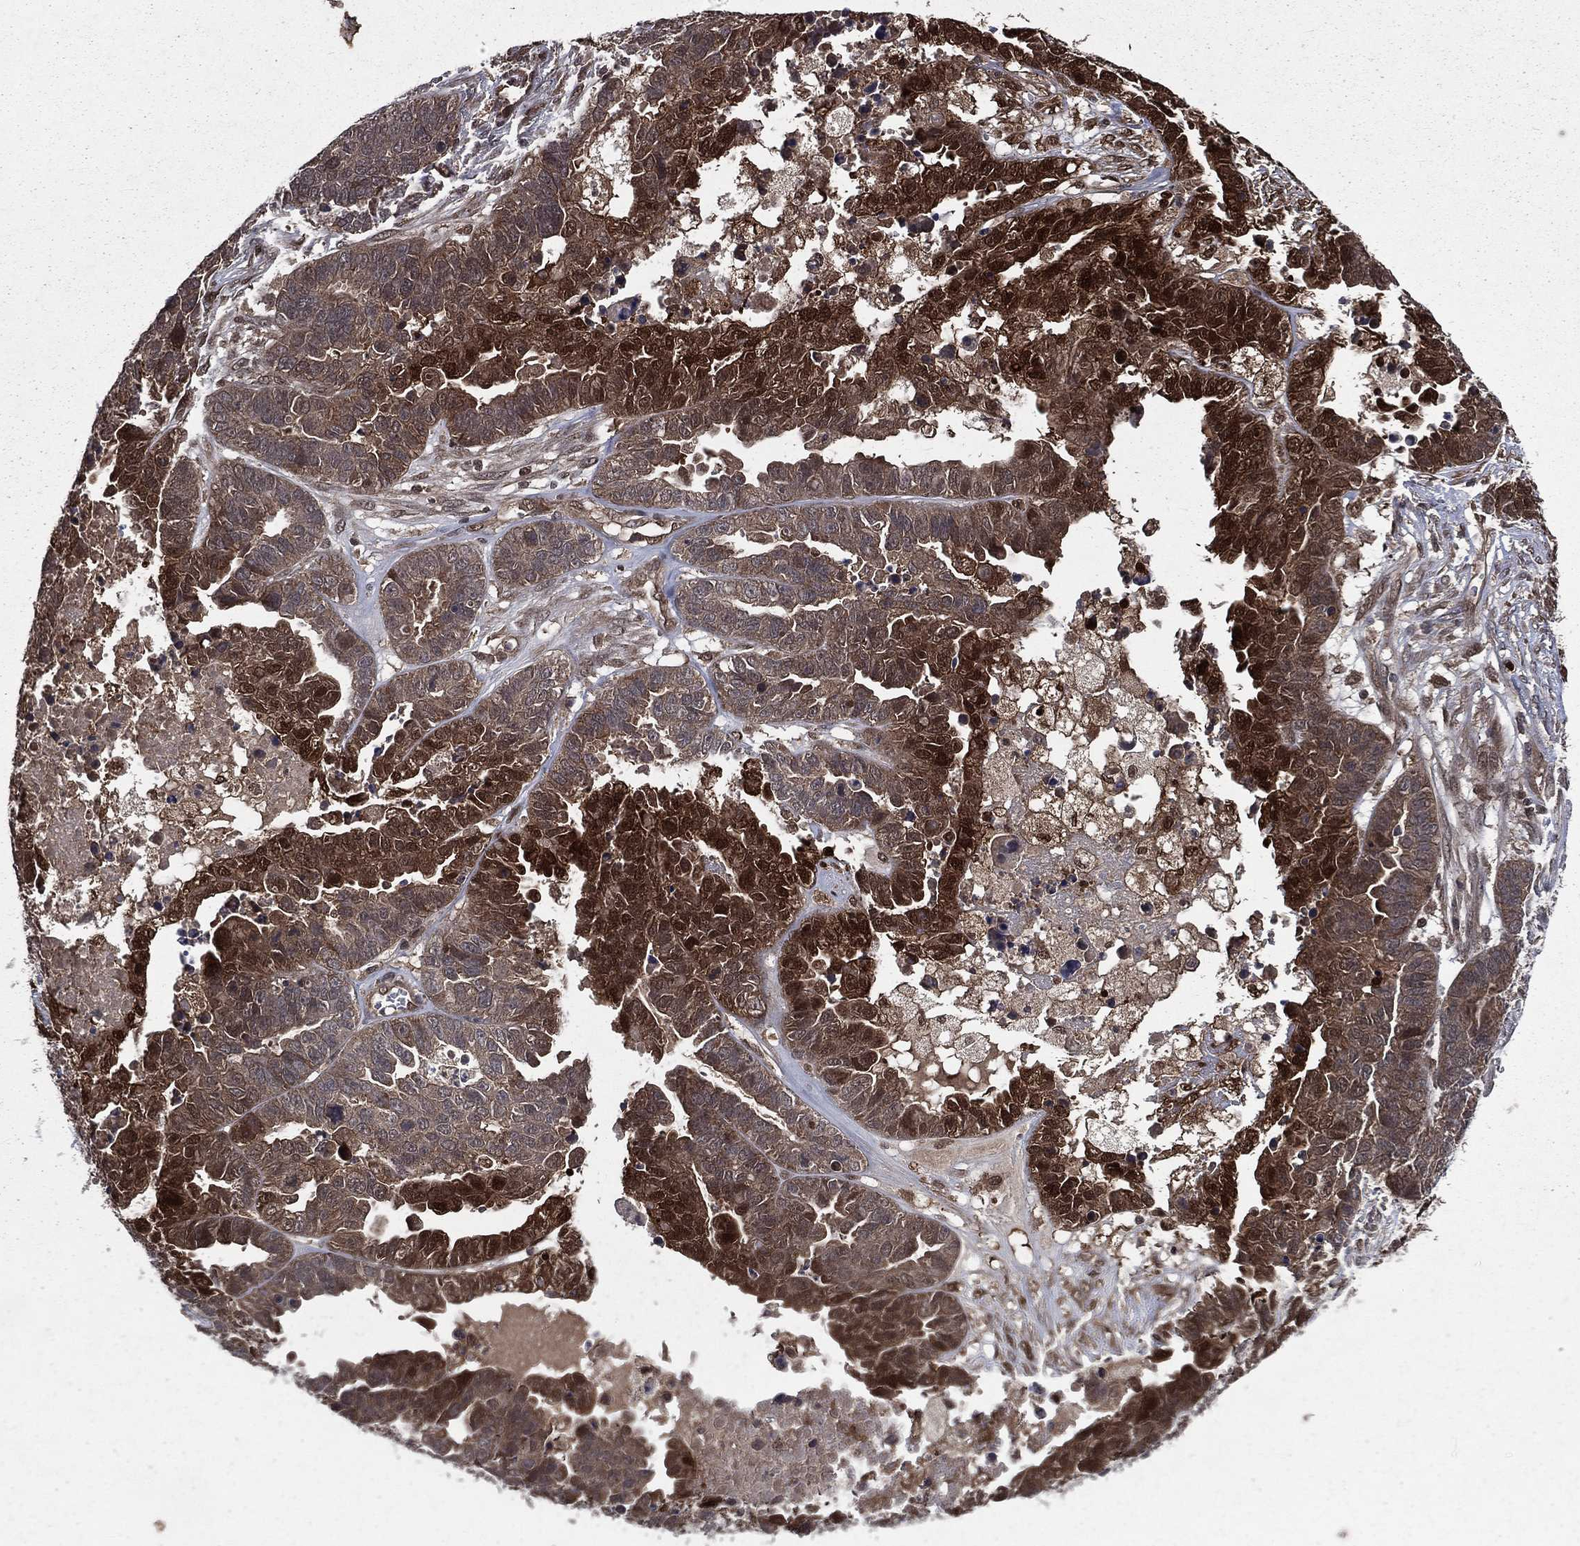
{"staining": {"intensity": "strong", "quantity": "<25%", "location": "cytoplasmic/membranous,nuclear"}, "tissue": "ovarian cancer", "cell_type": "Tumor cells", "image_type": "cancer", "snomed": [{"axis": "morphology", "description": "Cystadenocarcinoma, serous, NOS"}, {"axis": "topography", "description": "Ovary"}], "caption": "Serous cystadenocarcinoma (ovarian) stained with DAB (3,3'-diaminobenzidine) immunohistochemistry shows medium levels of strong cytoplasmic/membranous and nuclear positivity in approximately <25% of tumor cells.", "gene": "FGD1", "patient": {"sex": "female", "age": 87}}